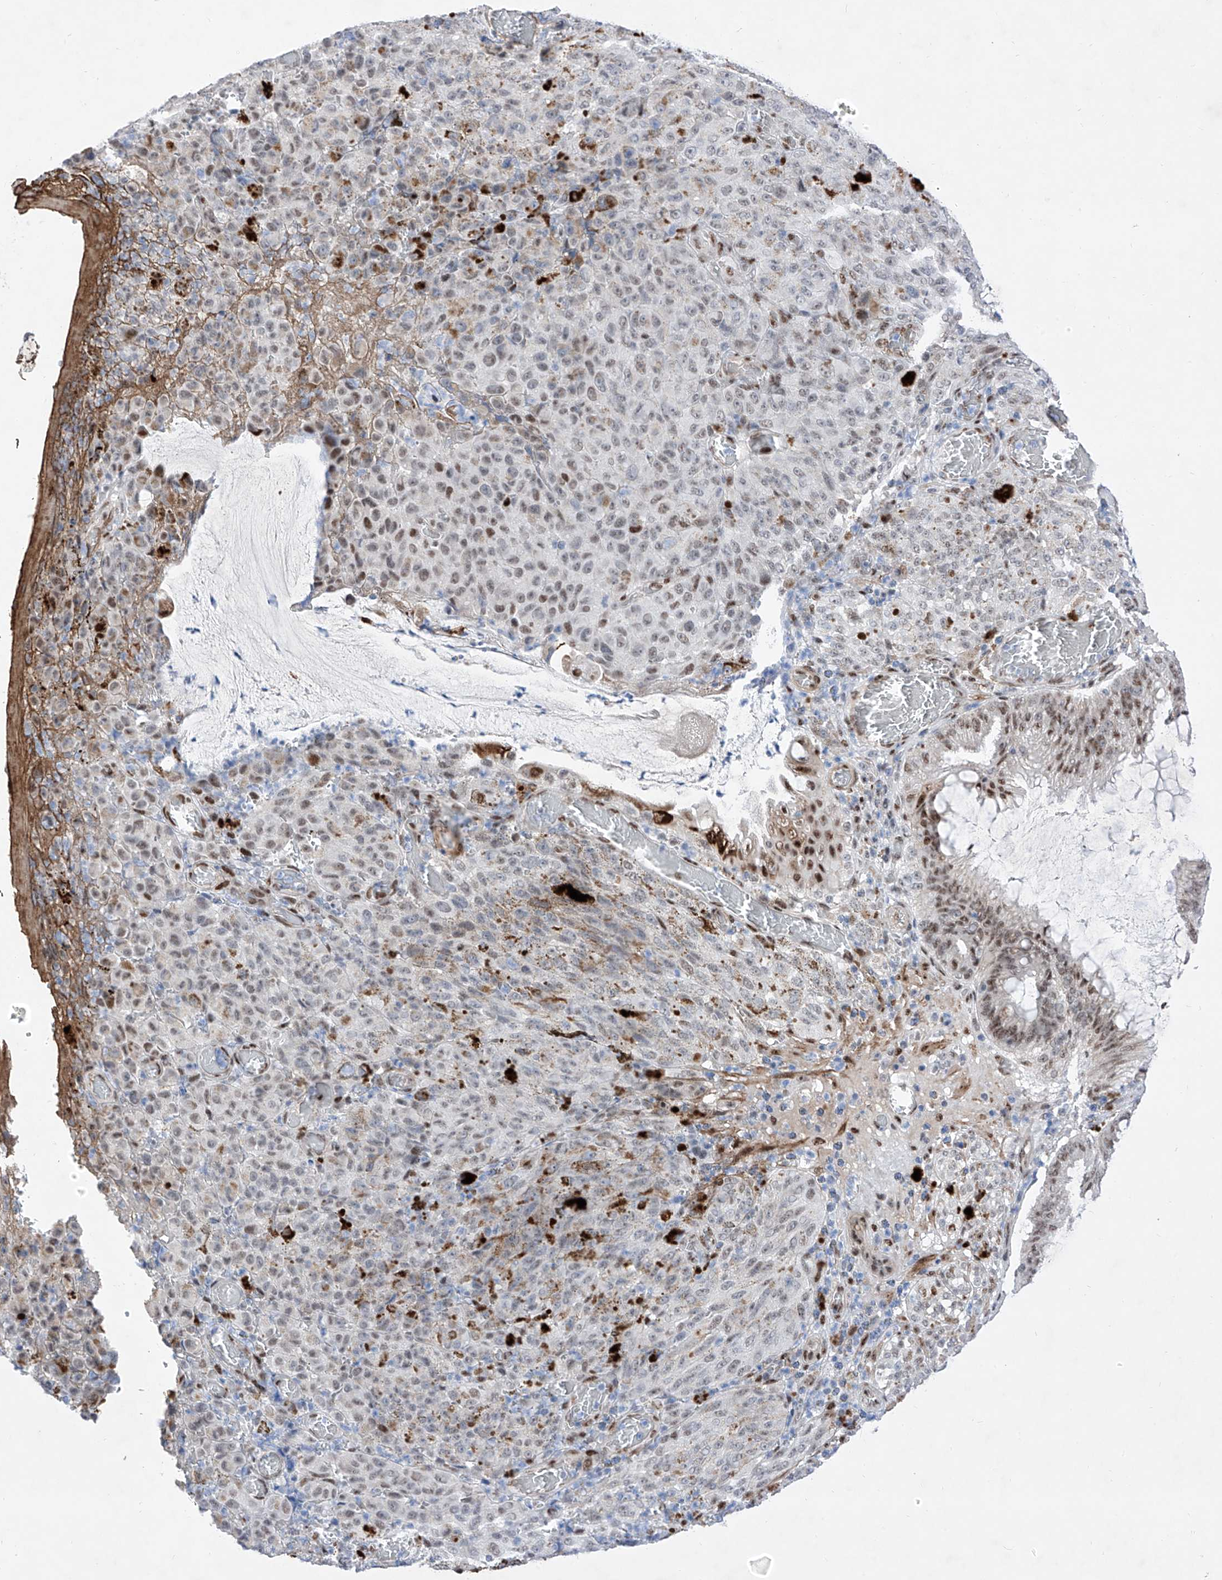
{"staining": {"intensity": "weak", "quantity": "25%-75%", "location": "nuclear"}, "tissue": "melanoma", "cell_type": "Tumor cells", "image_type": "cancer", "snomed": [{"axis": "morphology", "description": "Malignant melanoma, NOS"}, {"axis": "topography", "description": "Rectum"}], "caption": "A brown stain labels weak nuclear expression of a protein in malignant melanoma tumor cells. The staining is performed using DAB (3,3'-diaminobenzidine) brown chromogen to label protein expression. The nuclei are counter-stained blue using hematoxylin.", "gene": "ATN1", "patient": {"sex": "female", "age": 81}}